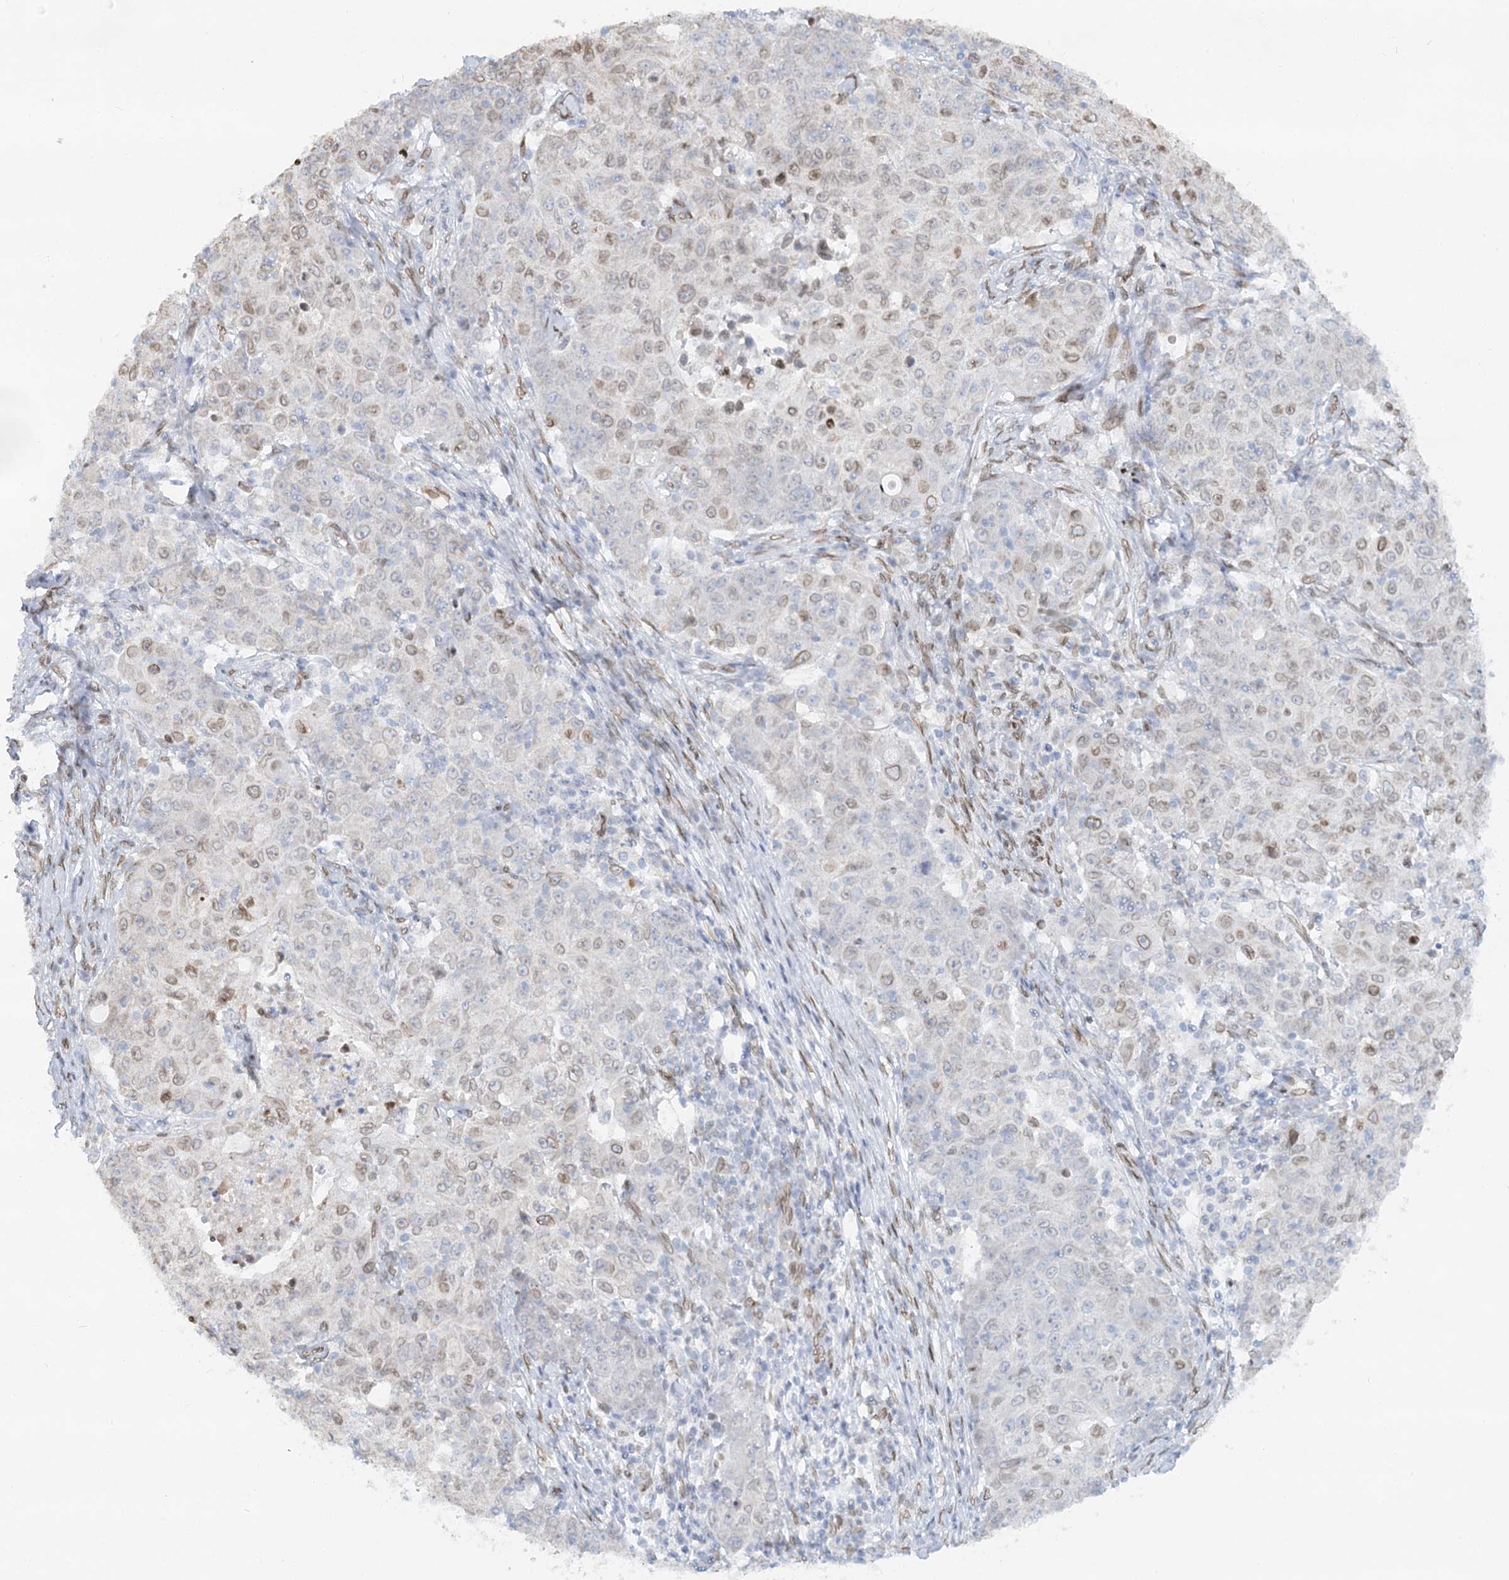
{"staining": {"intensity": "weak", "quantity": "<25%", "location": "cytoplasmic/membranous,nuclear"}, "tissue": "ovarian cancer", "cell_type": "Tumor cells", "image_type": "cancer", "snomed": [{"axis": "morphology", "description": "Carcinoma, endometroid"}, {"axis": "topography", "description": "Ovary"}], "caption": "Image shows no protein expression in tumor cells of endometroid carcinoma (ovarian) tissue.", "gene": "VWA5A", "patient": {"sex": "female", "age": 42}}